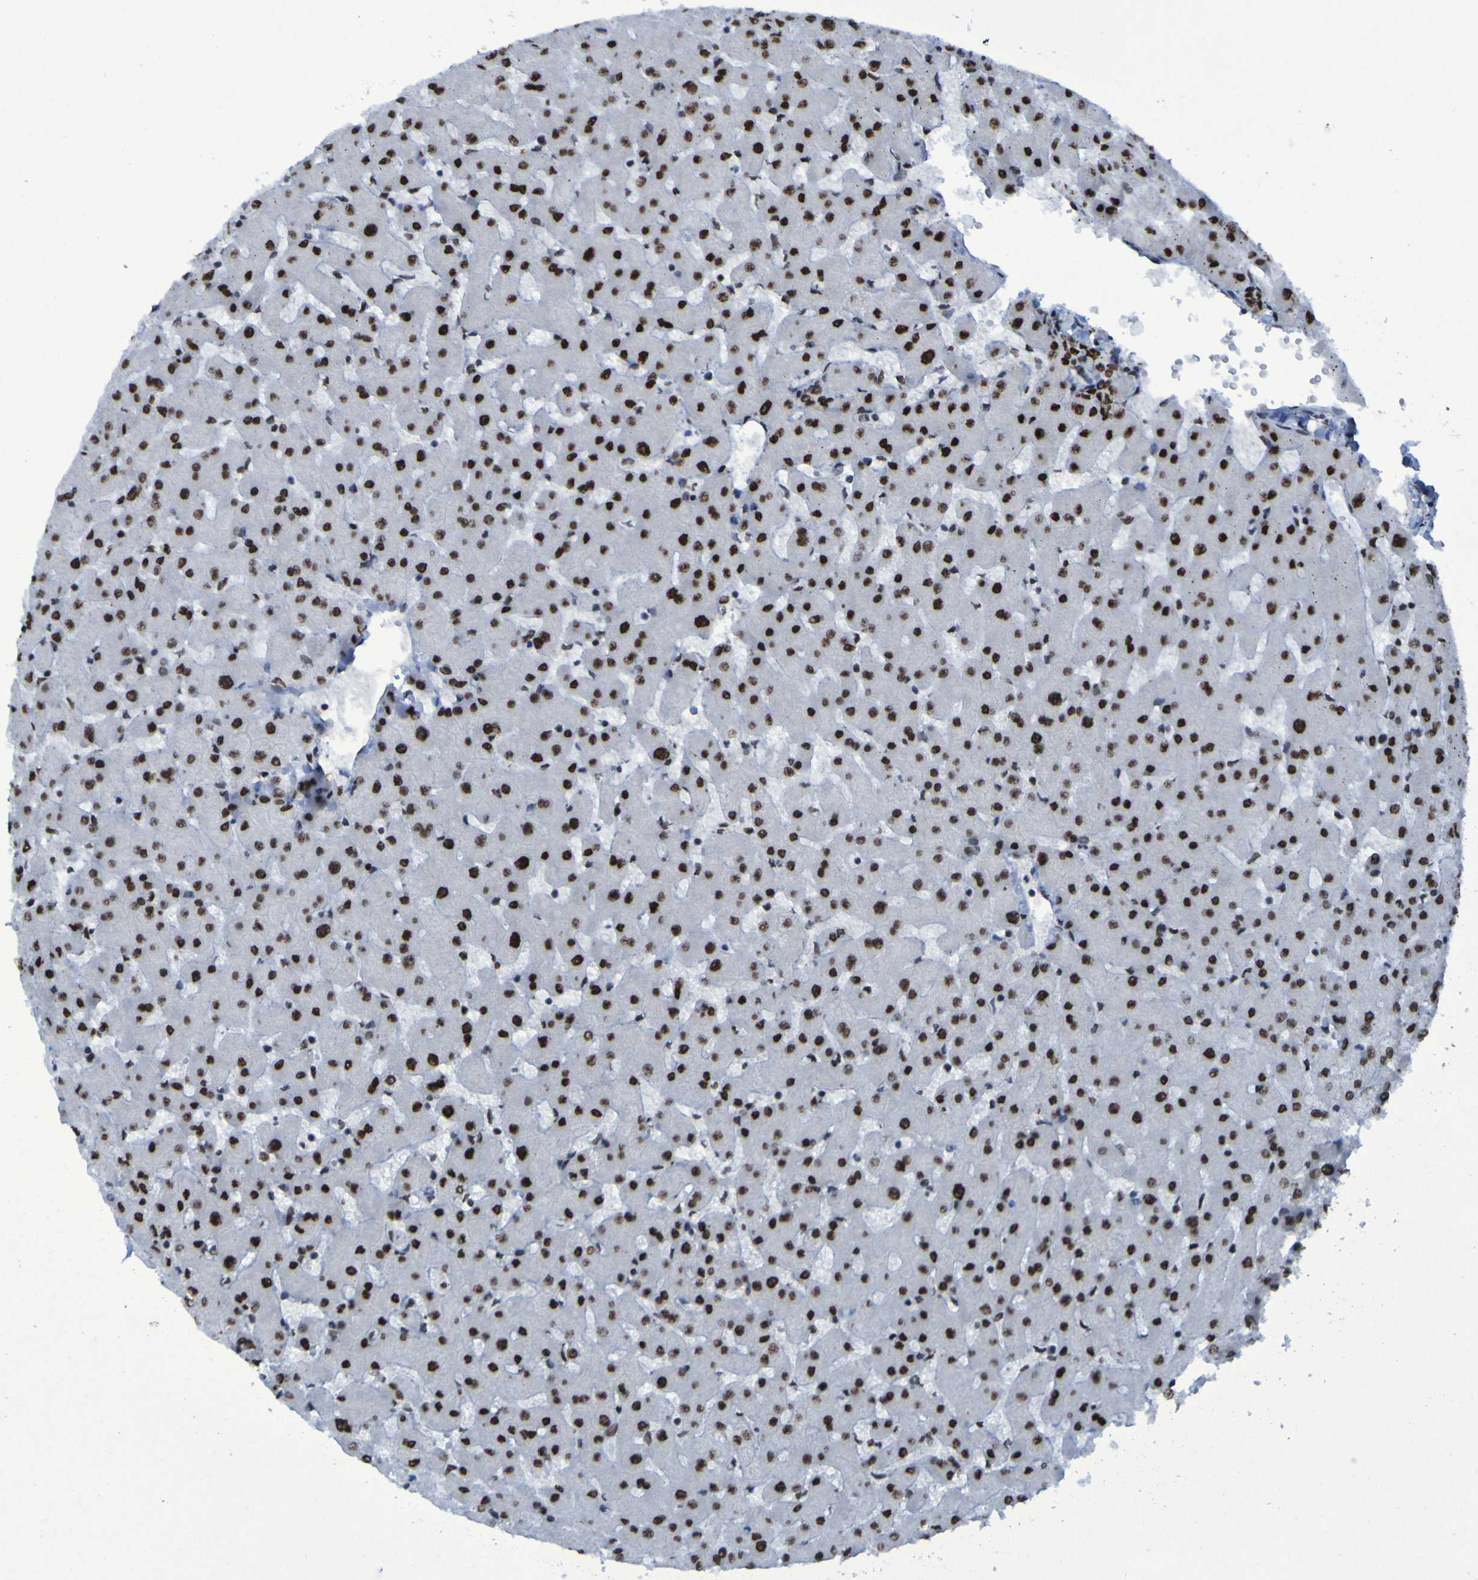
{"staining": {"intensity": "strong", "quantity": ">75%", "location": "nuclear"}, "tissue": "liver", "cell_type": "Cholangiocytes", "image_type": "normal", "snomed": [{"axis": "morphology", "description": "Normal tissue, NOS"}, {"axis": "topography", "description": "Liver"}], "caption": "Protein expression analysis of benign liver shows strong nuclear staining in about >75% of cholangiocytes. (DAB (3,3'-diaminobenzidine) = brown stain, brightfield microscopy at high magnification).", "gene": "HNRNPR", "patient": {"sex": "female", "age": 63}}